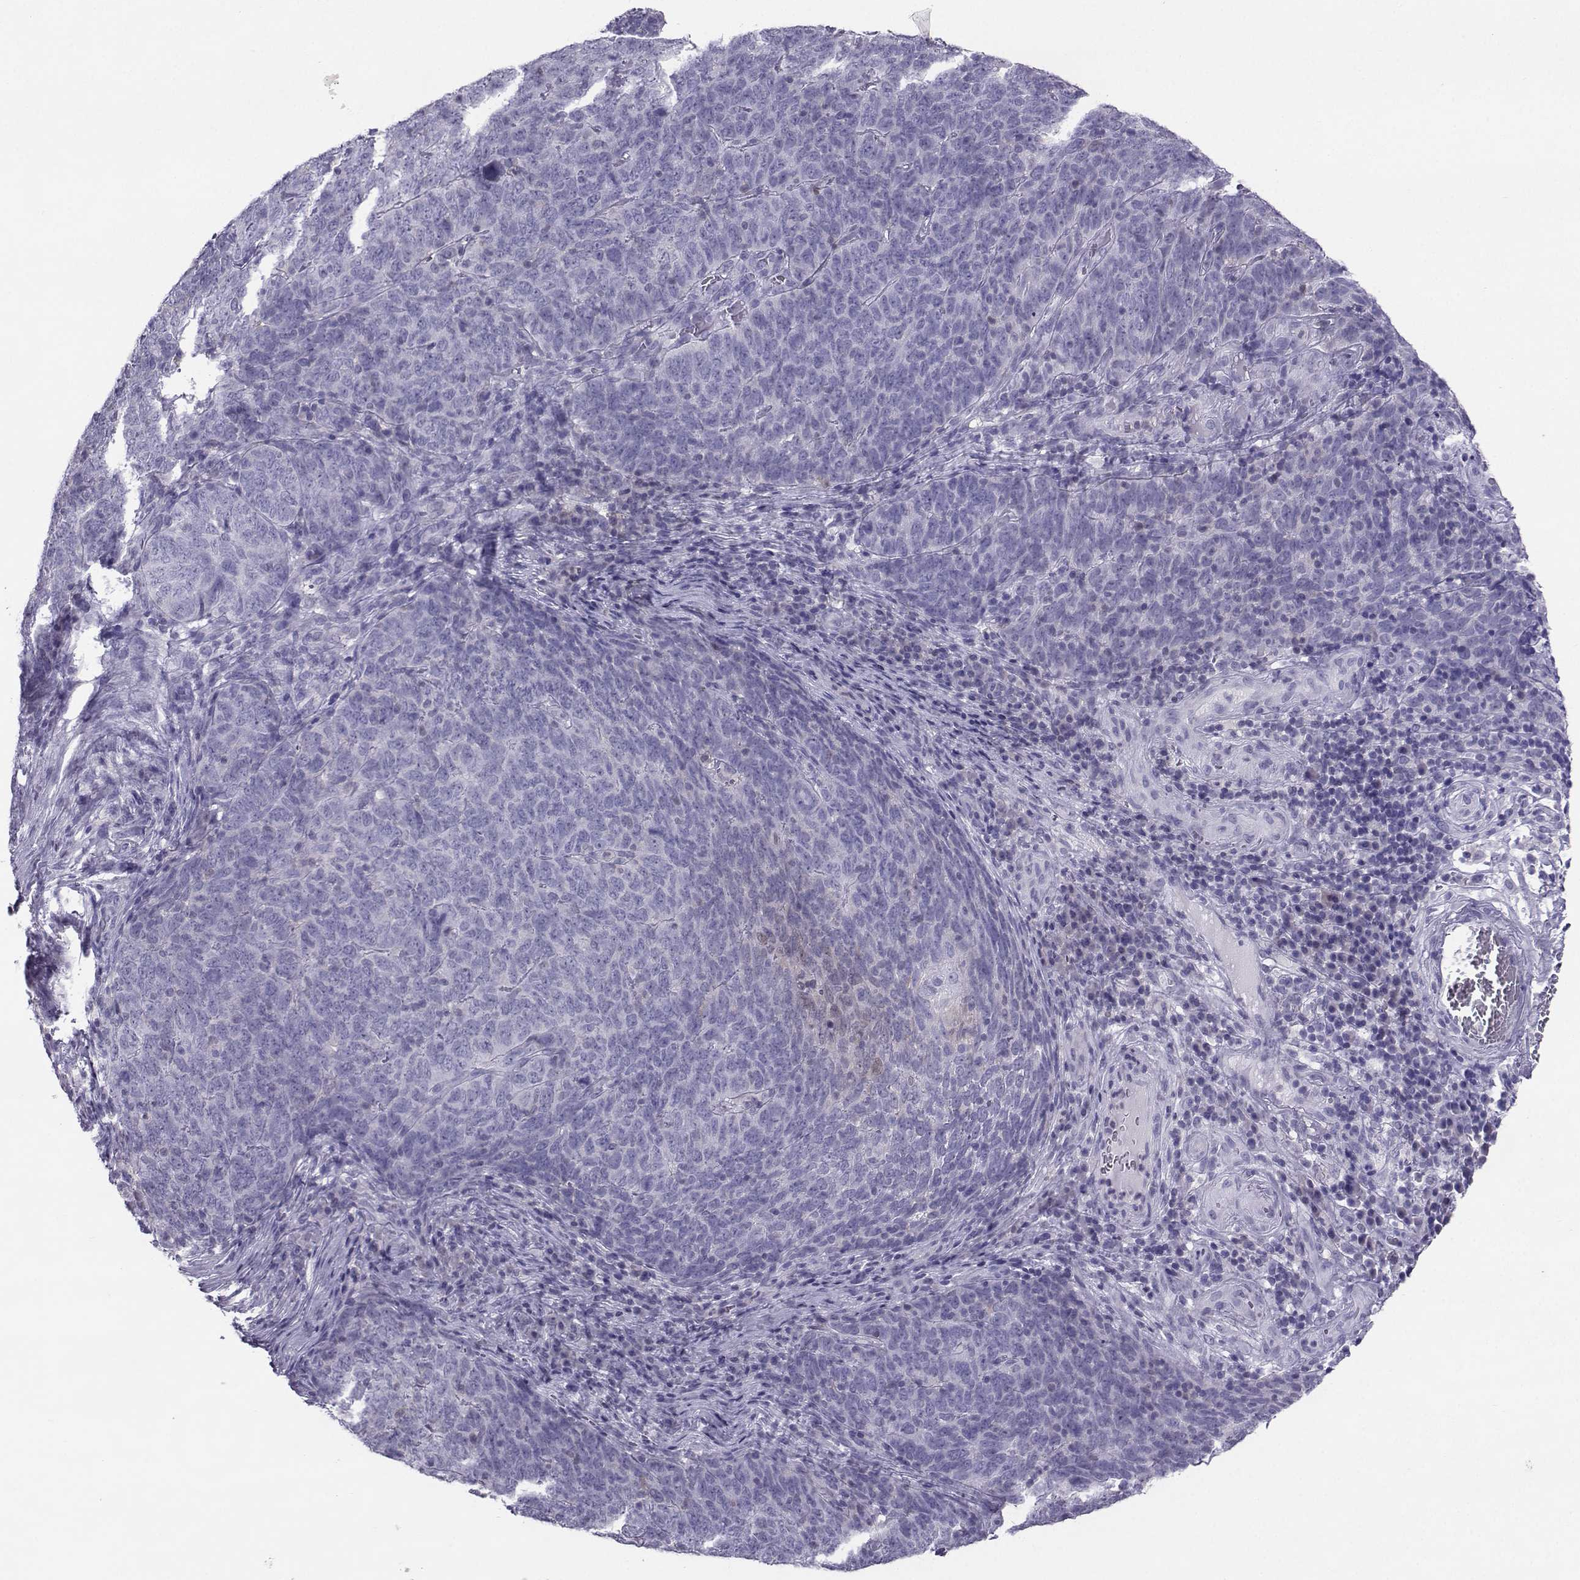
{"staining": {"intensity": "negative", "quantity": "none", "location": "none"}, "tissue": "skin cancer", "cell_type": "Tumor cells", "image_type": "cancer", "snomed": [{"axis": "morphology", "description": "Squamous cell carcinoma, NOS"}, {"axis": "topography", "description": "Skin"}, {"axis": "topography", "description": "Anal"}], "caption": "Immunohistochemistry (IHC) micrograph of human skin cancer (squamous cell carcinoma) stained for a protein (brown), which shows no staining in tumor cells. Nuclei are stained in blue.", "gene": "PGK1", "patient": {"sex": "female", "age": 51}}